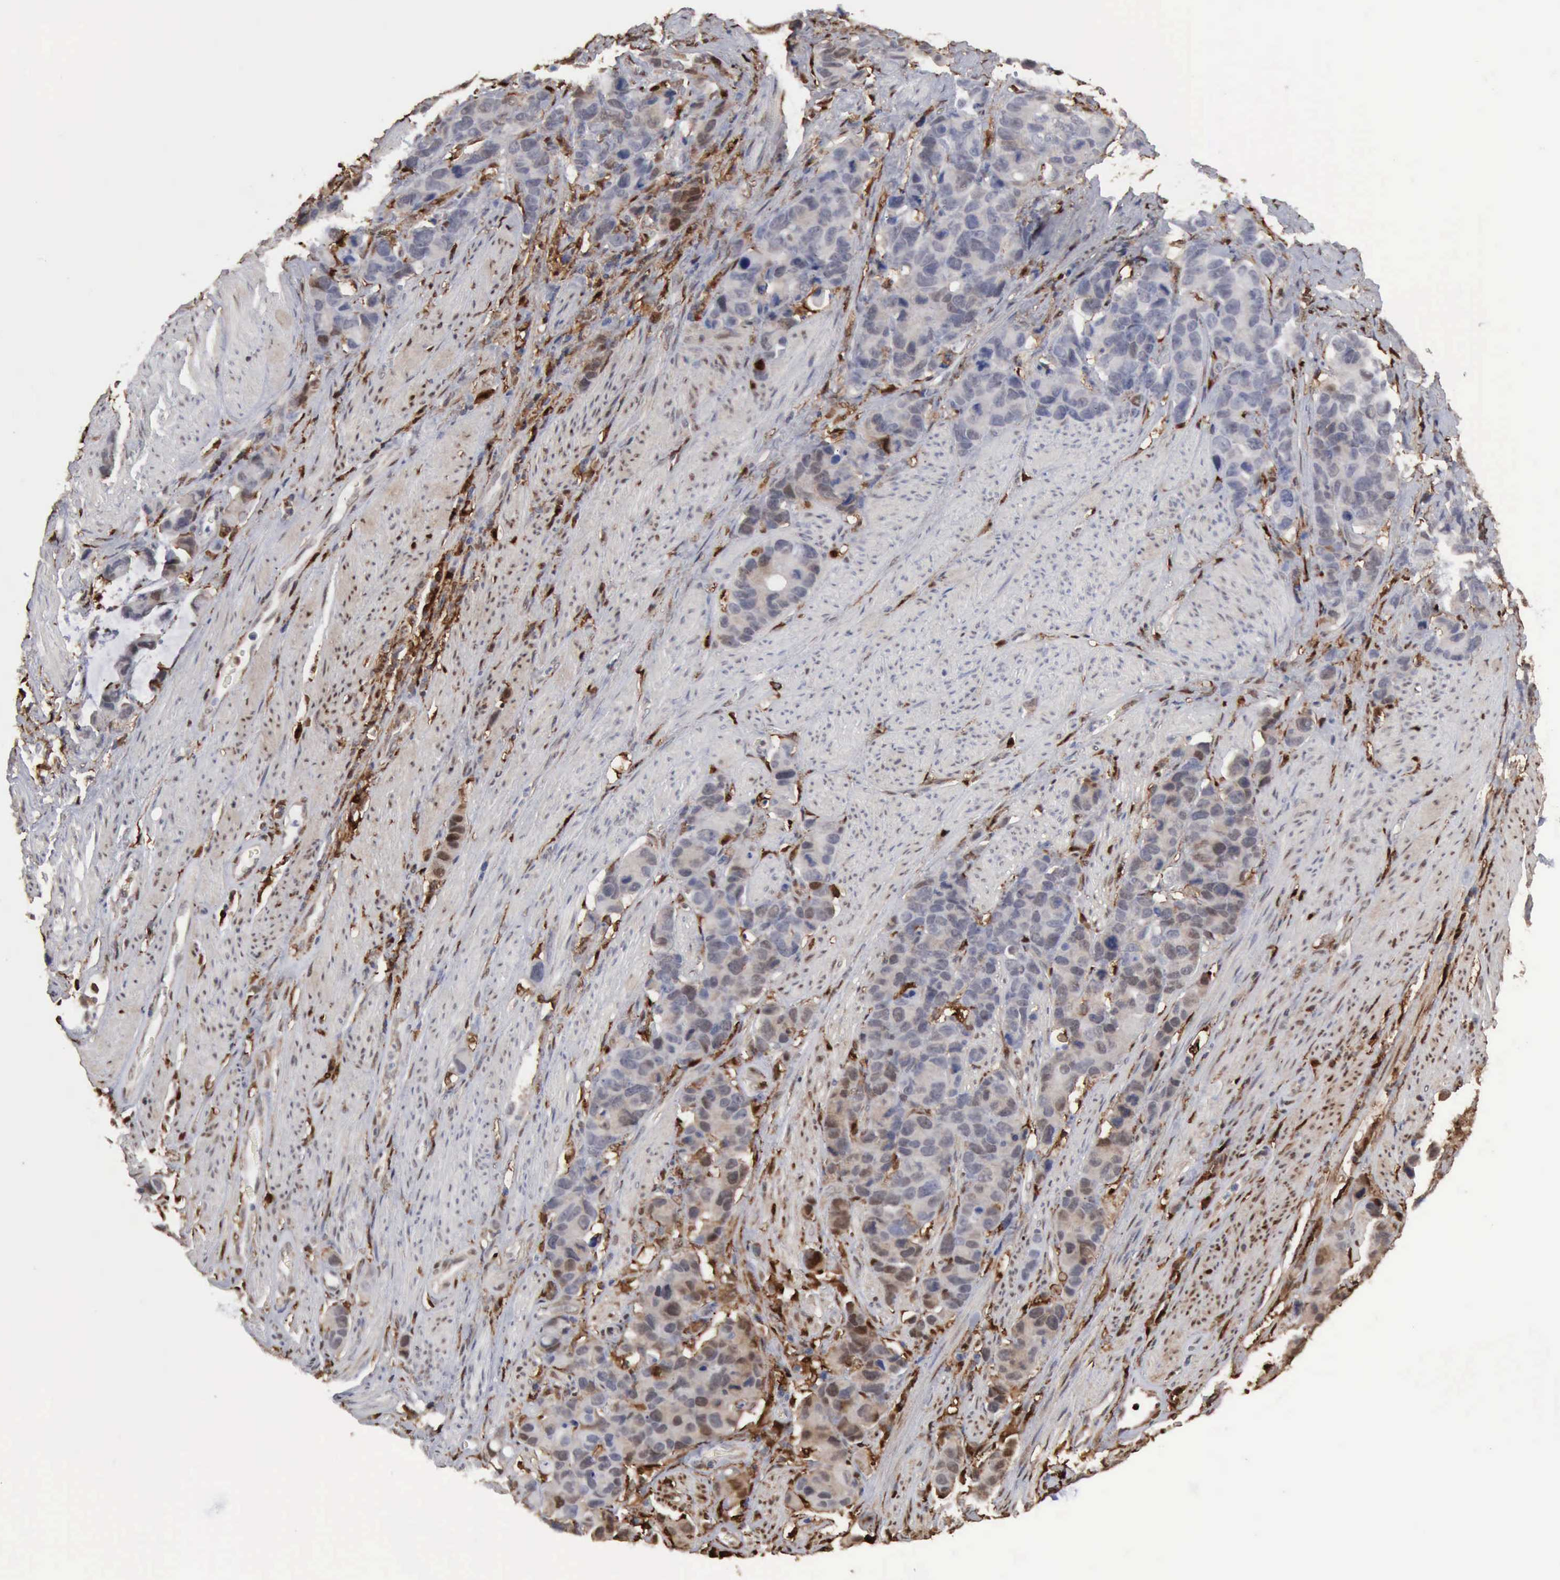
{"staining": {"intensity": "weak", "quantity": "<25%", "location": "nuclear"}, "tissue": "stomach cancer", "cell_type": "Tumor cells", "image_type": "cancer", "snomed": [{"axis": "morphology", "description": "Adenocarcinoma, NOS"}, {"axis": "topography", "description": "Stomach, upper"}], "caption": "IHC micrograph of neoplastic tissue: adenocarcinoma (stomach) stained with DAB displays no significant protein expression in tumor cells.", "gene": "STAT1", "patient": {"sex": "male", "age": 71}}